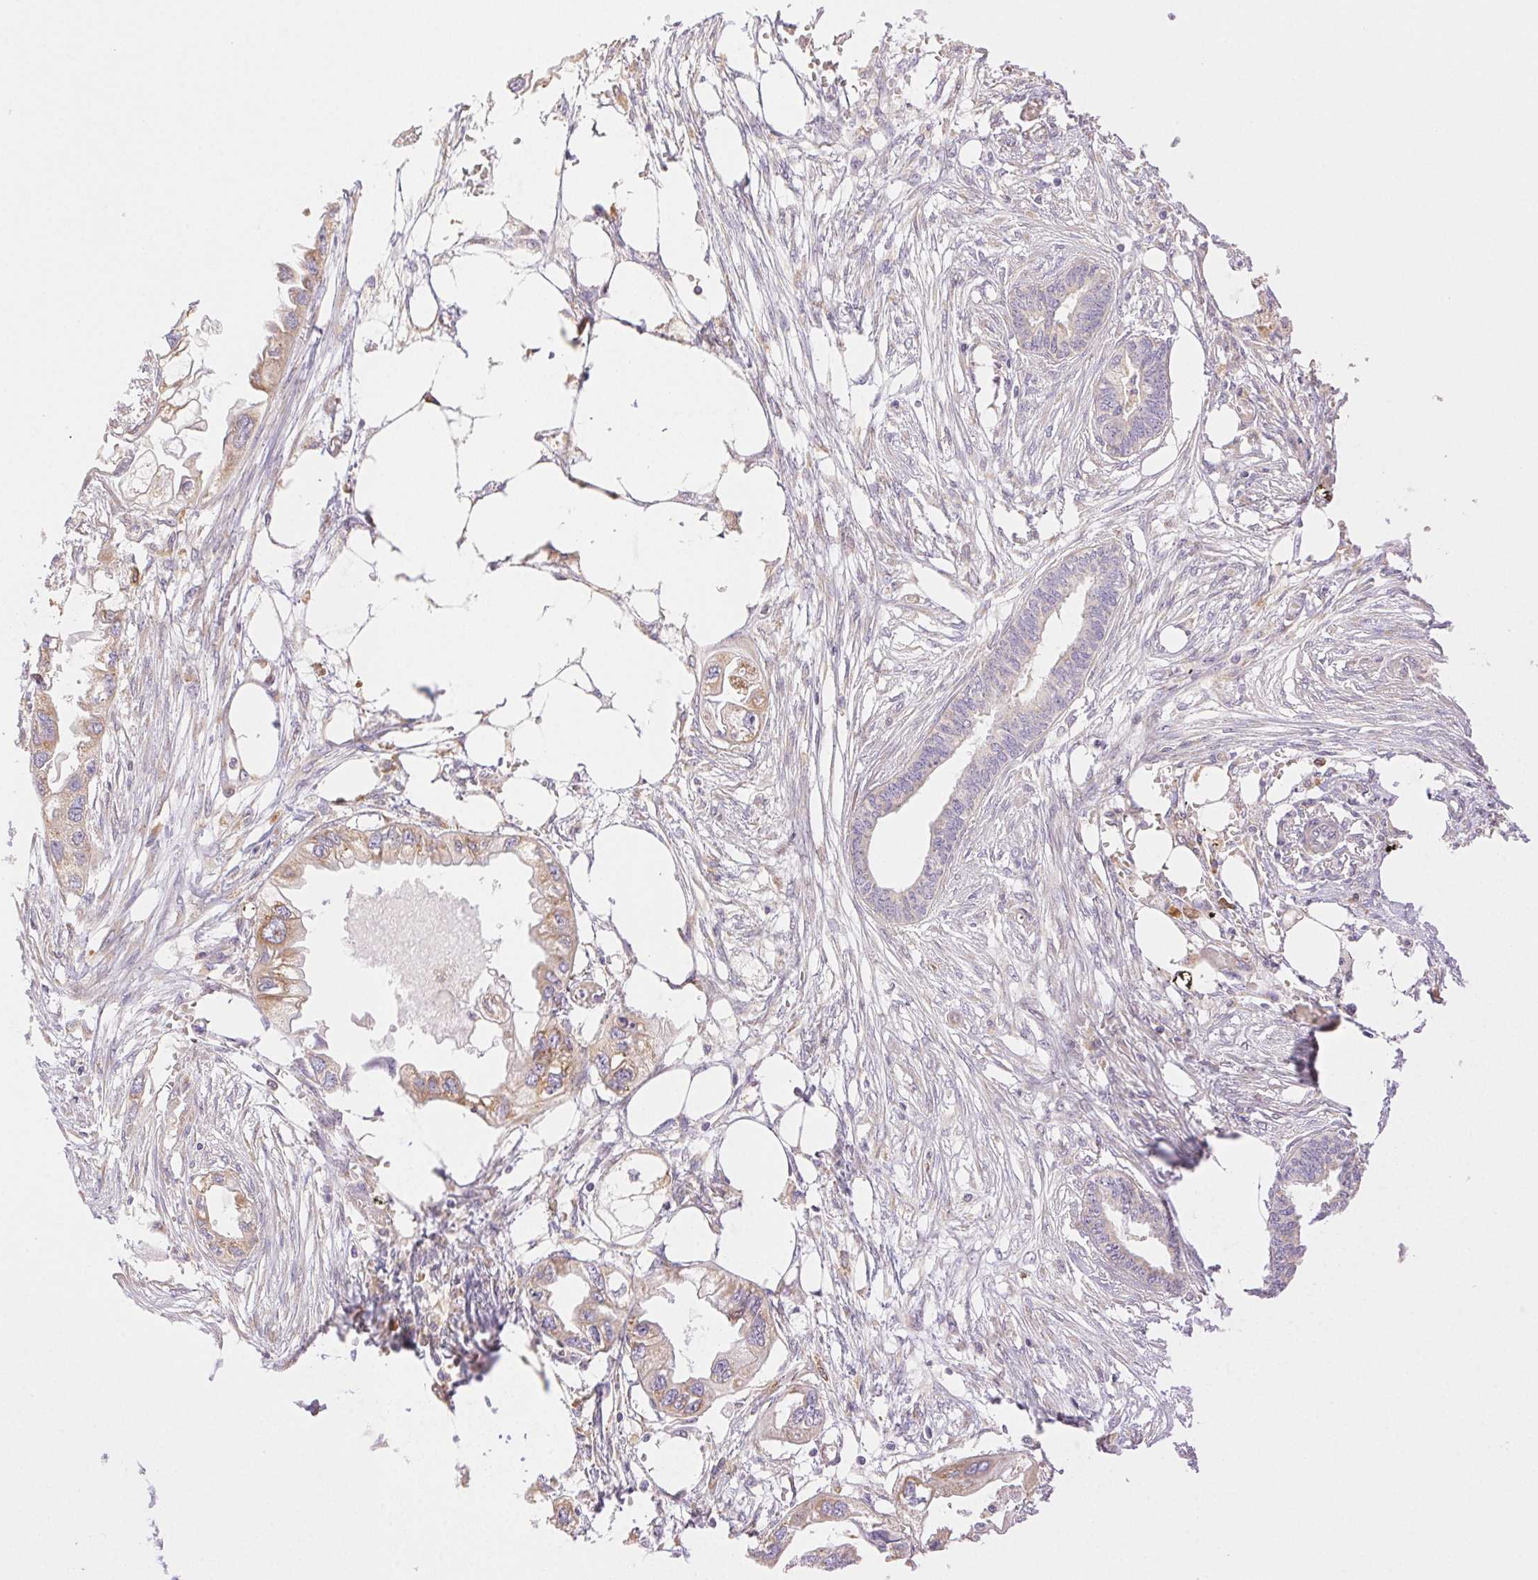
{"staining": {"intensity": "weak", "quantity": ">75%", "location": "cytoplasmic/membranous"}, "tissue": "endometrial cancer", "cell_type": "Tumor cells", "image_type": "cancer", "snomed": [{"axis": "morphology", "description": "Adenocarcinoma, NOS"}, {"axis": "morphology", "description": "Adenocarcinoma, metastatic, NOS"}, {"axis": "topography", "description": "Adipose tissue"}, {"axis": "topography", "description": "Endometrium"}], "caption": "Endometrial metastatic adenocarcinoma stained with a protein marker exhibits weak staining in tumor cells.", "gene": "ENTREP1", "patient": {"sex": "female", "age": 67}}